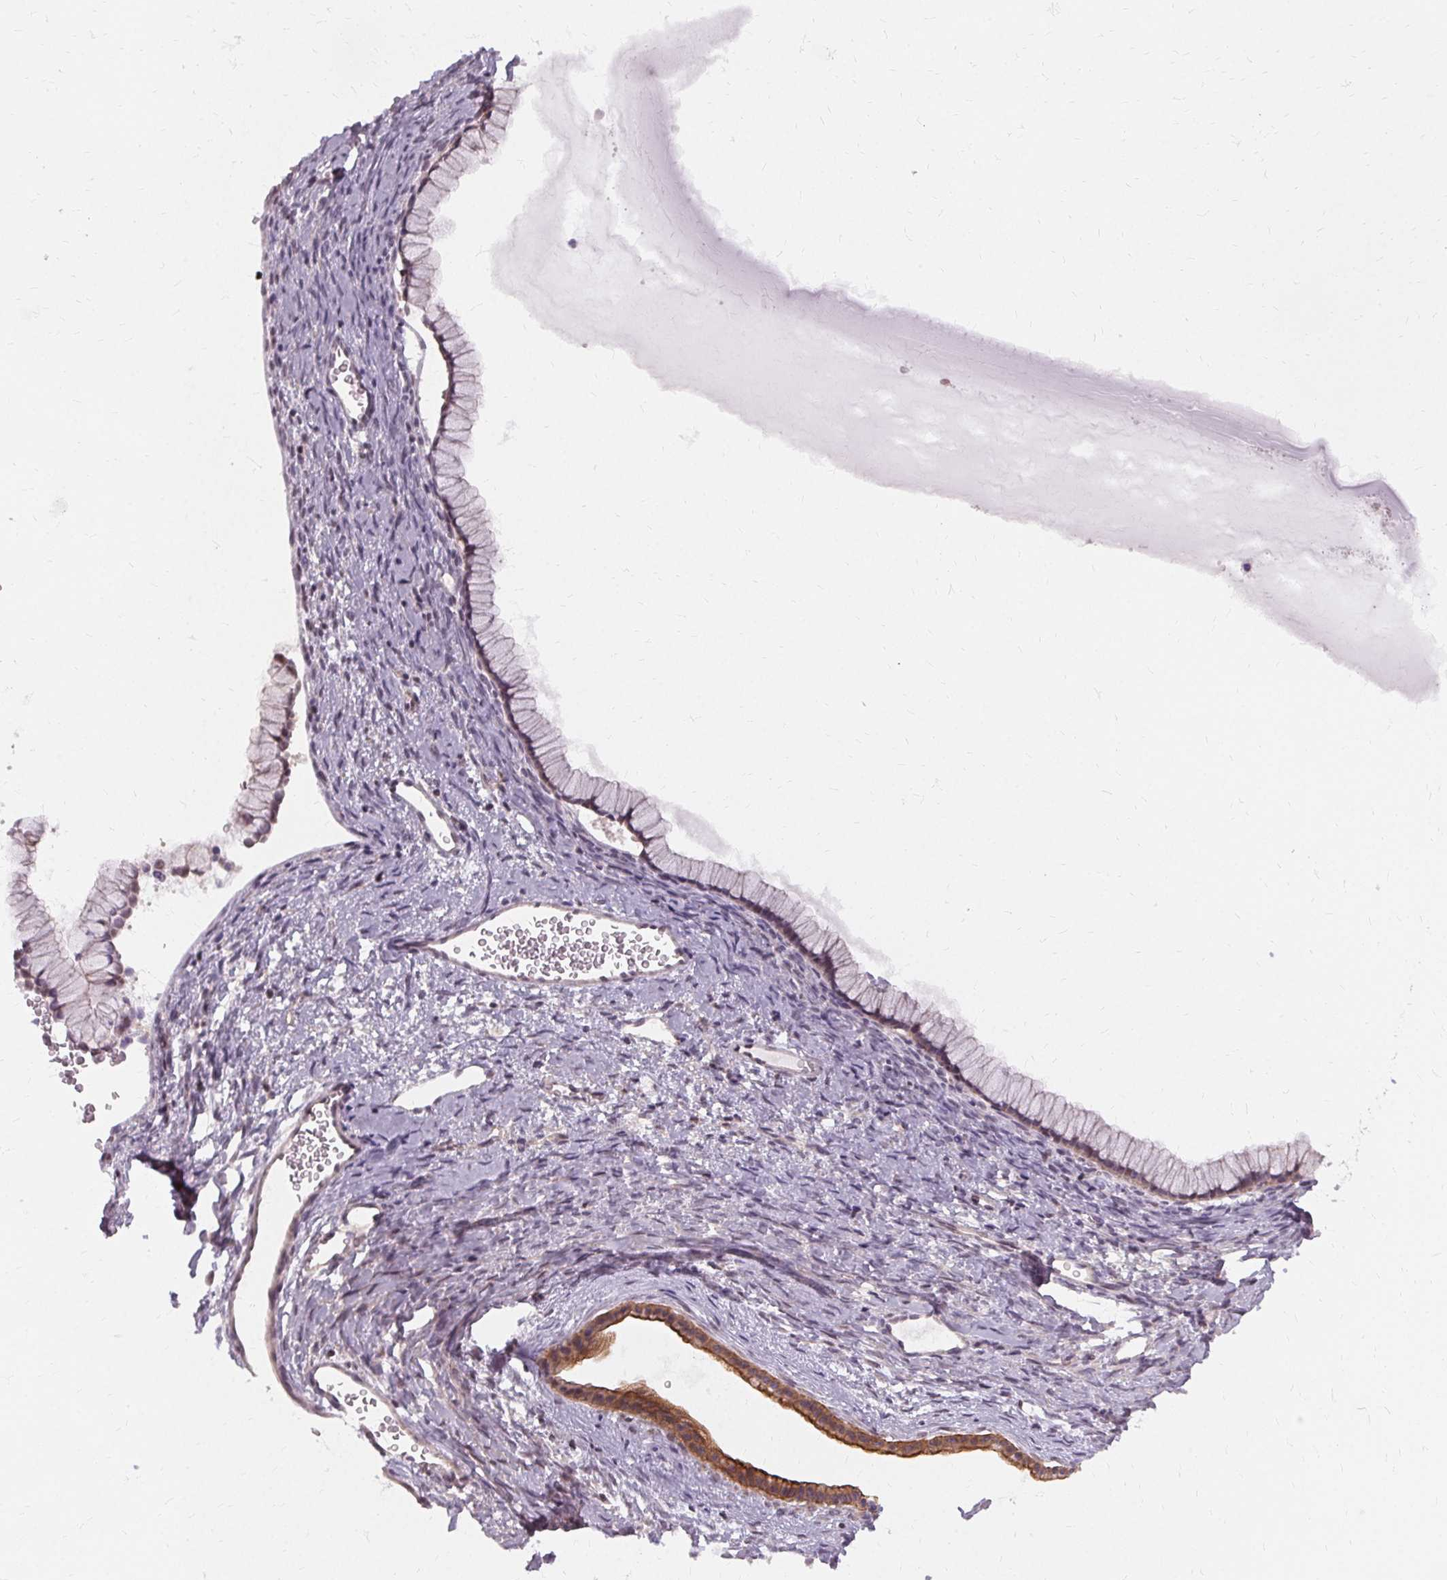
{"staining": {"intensity": "weak", "quantity": "25%-75%", "location": "cytoplasmic/membranous"}, "tissue": "ovarian cancer", "cell_type": "Tumor cells", "image_type": "cancer", "snomed": [{"axis": "morphology", "description": "Cystadenocarcinoma, mucinous, NOS"}, {"axis": "topography", "description": "Ovary"}], "caption": "Immunohistochemical staining of human ovarian mucinous cystadenocarcinoma demonstrates low levels of weak cytoplasmic/membranous protein staining in approximately 25%-75% of tumor cells. (Stains: DAB (3,3'-diaminobenzidine) in brown, nuclei in blue, Microscopy: brightfield microscopy at high magnification).", "gene": "USP8", "patient": {"sex": "female", "age": 41}}